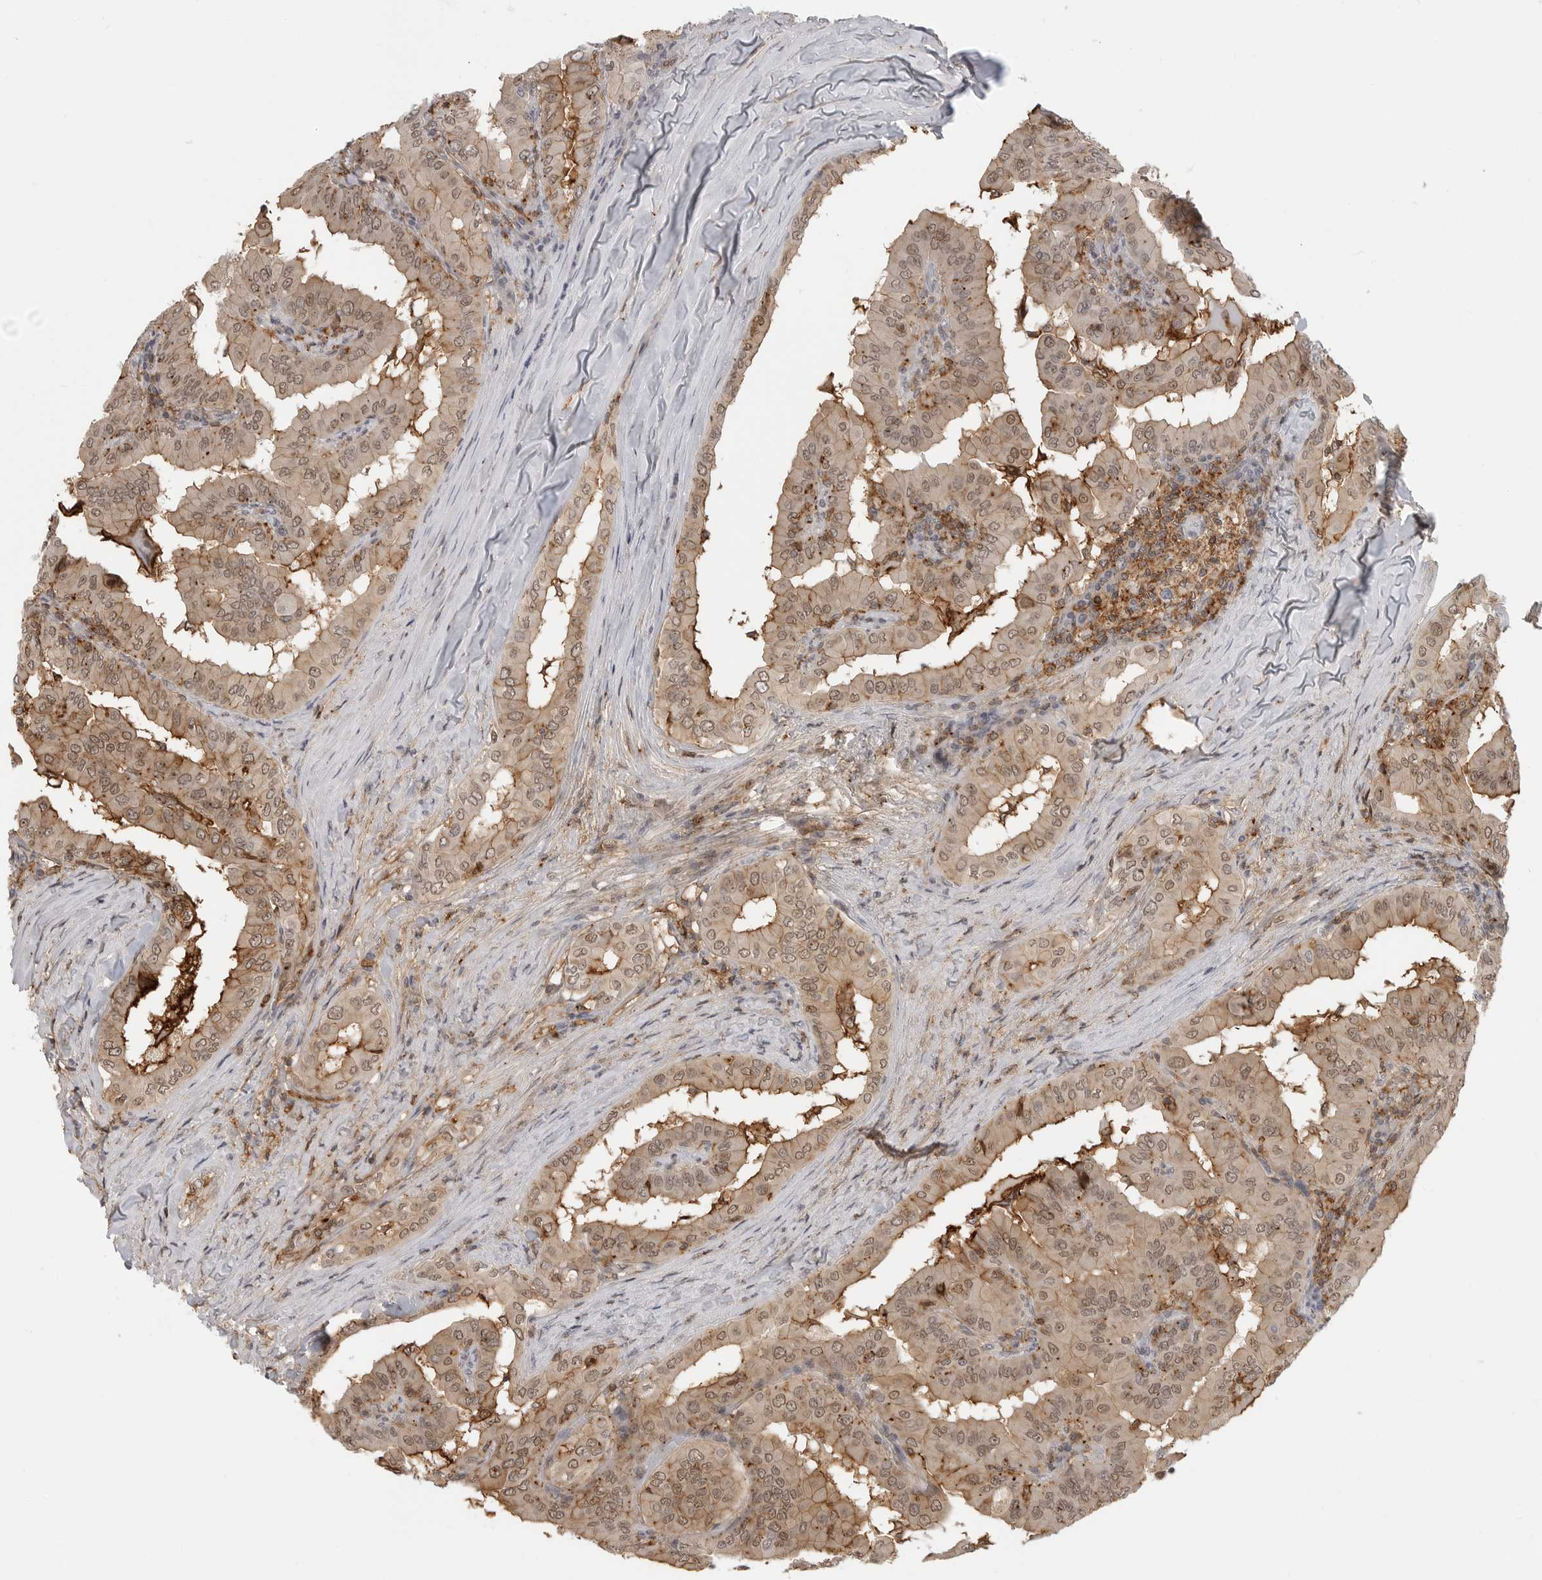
{"staining": {"intensity": "moderate", "quantity": ">75%", "location": "cytoplasmic/membranous,nuclear"}, "tissue": "thyroid cancer", "cell_type": "Tumor cells", "image_type": "cancer", "snomed": [{"axis": "morphology", "description": "Papillary adenocarcinoma, NOS"}, {"axis": "topography", "description": "Thyroid gland"}], "caption": "The immunohistochemical stain labels moderate cytoplasmic/membranous and nuclear expression in tumor cells of thyroid papillary adenocarcinoma tissue. Using DAB (3,3'-diaminobenzidine) (brown) and hematoxylin (blue) stains, captured at high magnification using brightfield microscopy.", "gene": "ANXA11", "patient": {"sex": "male", "age": 33}}